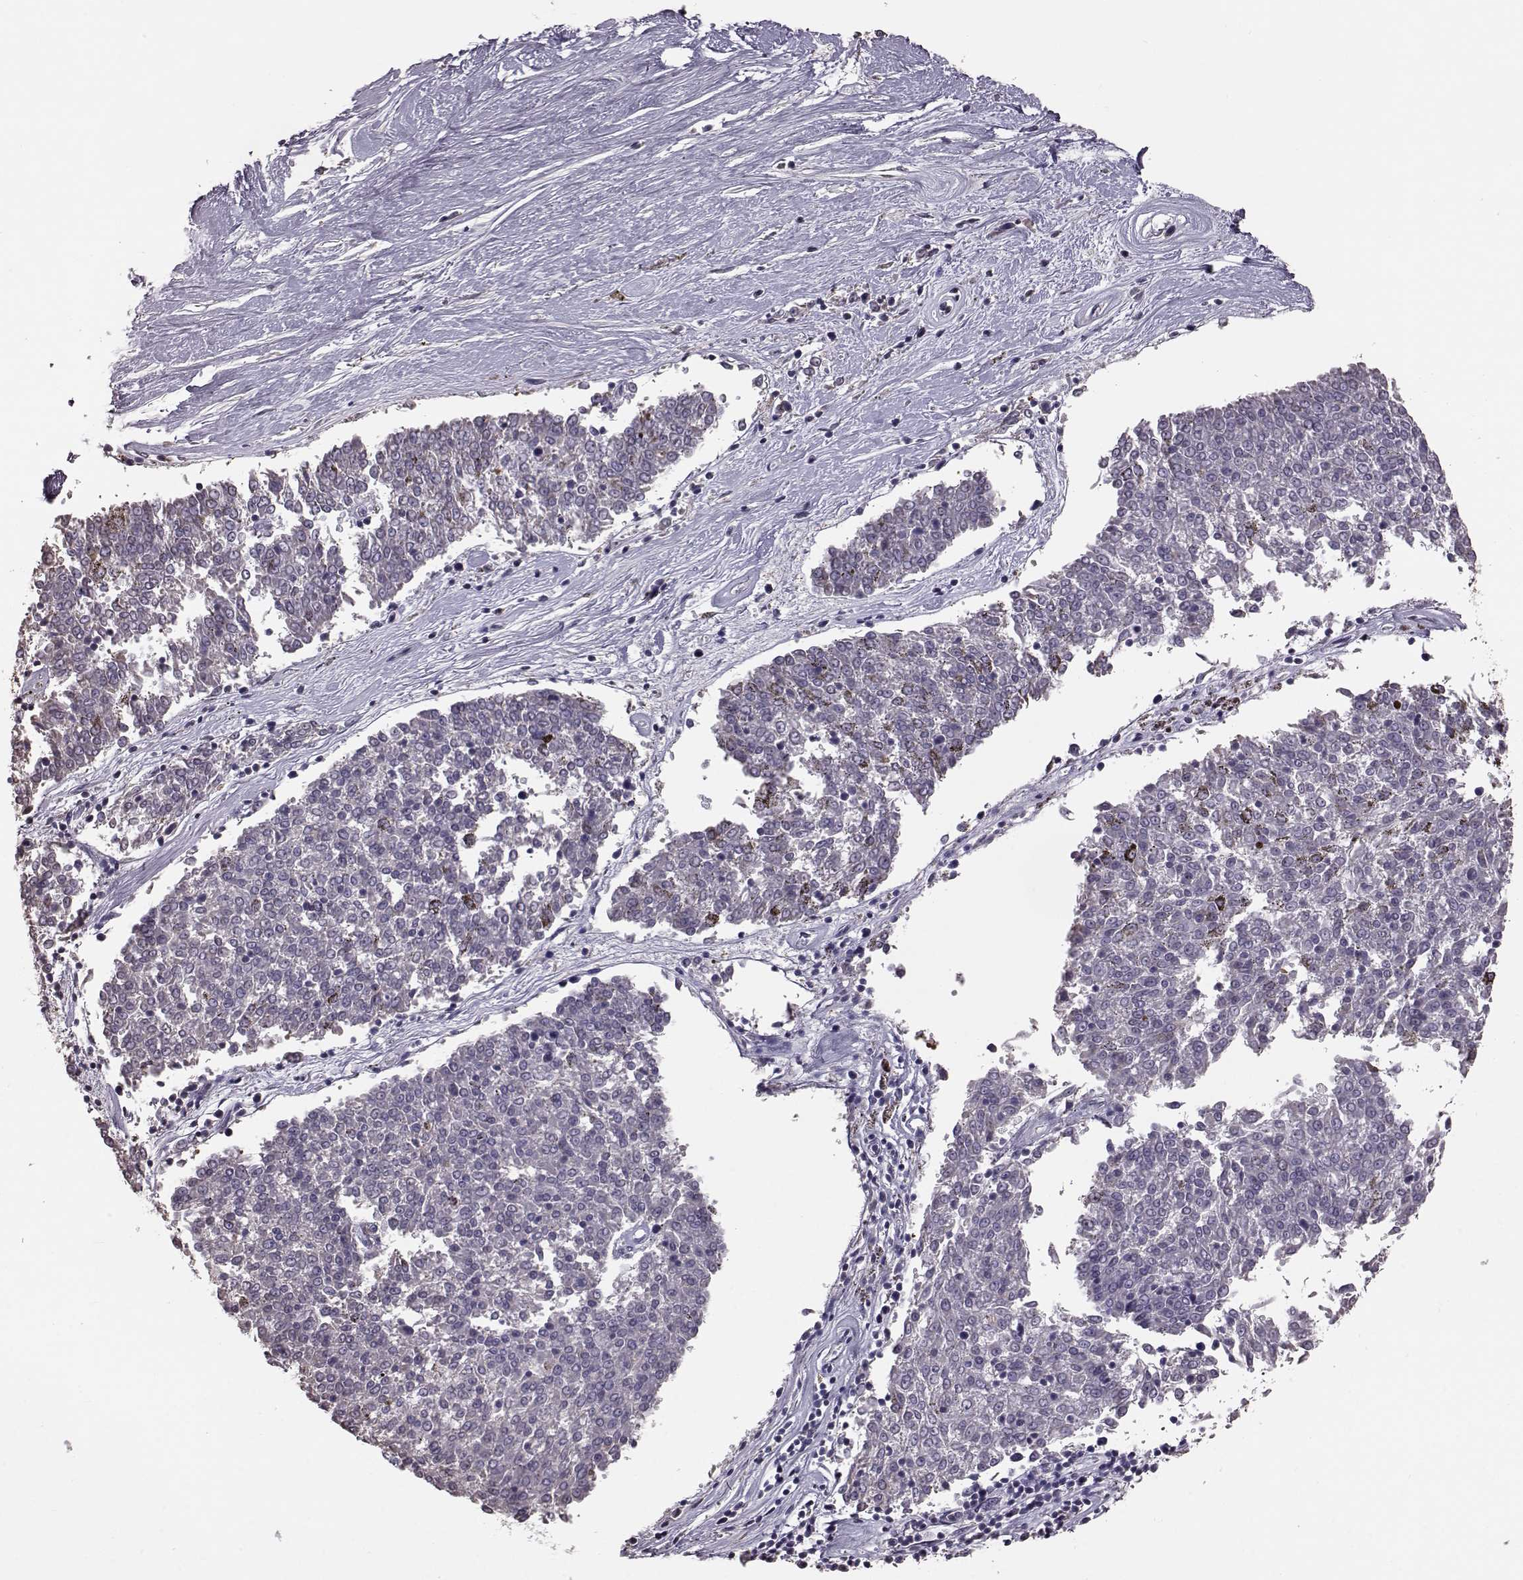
{"staining": {"intensity": "negative", "quantity": "none", "location": "none"}, "tissue": "melanoma", "cell_type": "Tumor cells", "image_type": "cancer", "snomed": [{"axis": "morphology", "description": "Malignant melanoma, NOS"}, {"axis": "topography", "description": "Skin"}], "caption": "Immunohistochemistry photomicrograph of melanoma stained for a protein (brown), which reveals no staining in tumor cells.", "gene": "ALDH3A1", "patient": {"sex": "female", "age": 72}}